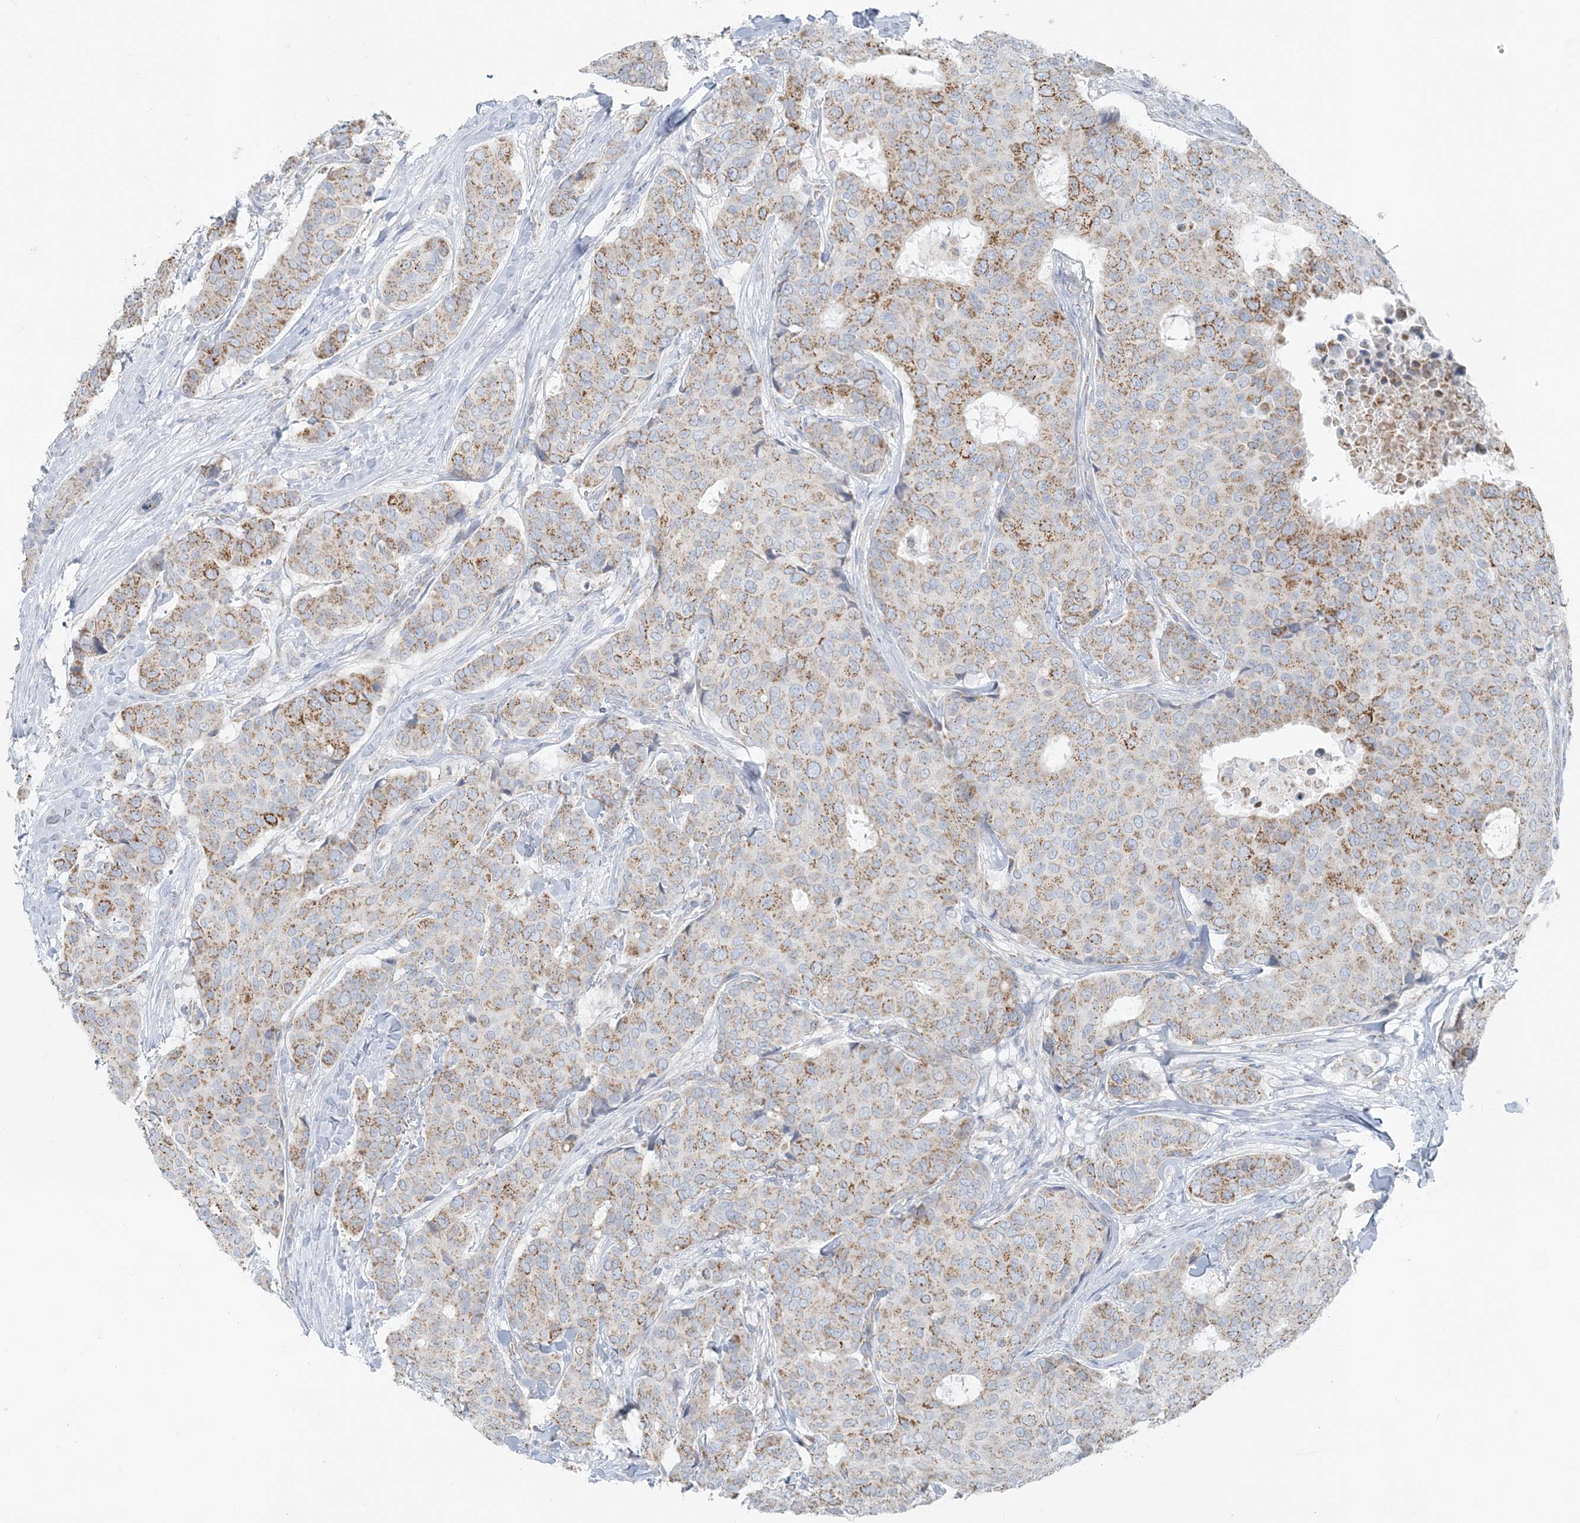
{"staining": {"intensity": "moderate", "quantity": ">75%", "location": "cytoplasmic/membranous"}, "tissue": "breast cancer", "cell_type": "Tumor cells", "image_type": "cancer", "snomed": [{"axis": "morphology", "description": "Duct carcinoma"}, {"axis": "topography", "description": "Breast"}], "caption": "A medium amount of moderate cytoplasmic/membranous expression is appreciated in about >75% of tumor cells in breast intraductal carcinoma tissue. Immunohistochemistry (ihc) stains the protein of interest in brown and the nuclei are stained blue.", "gene": "PCCB", "patient": {"sex": "female", "age": 75}}